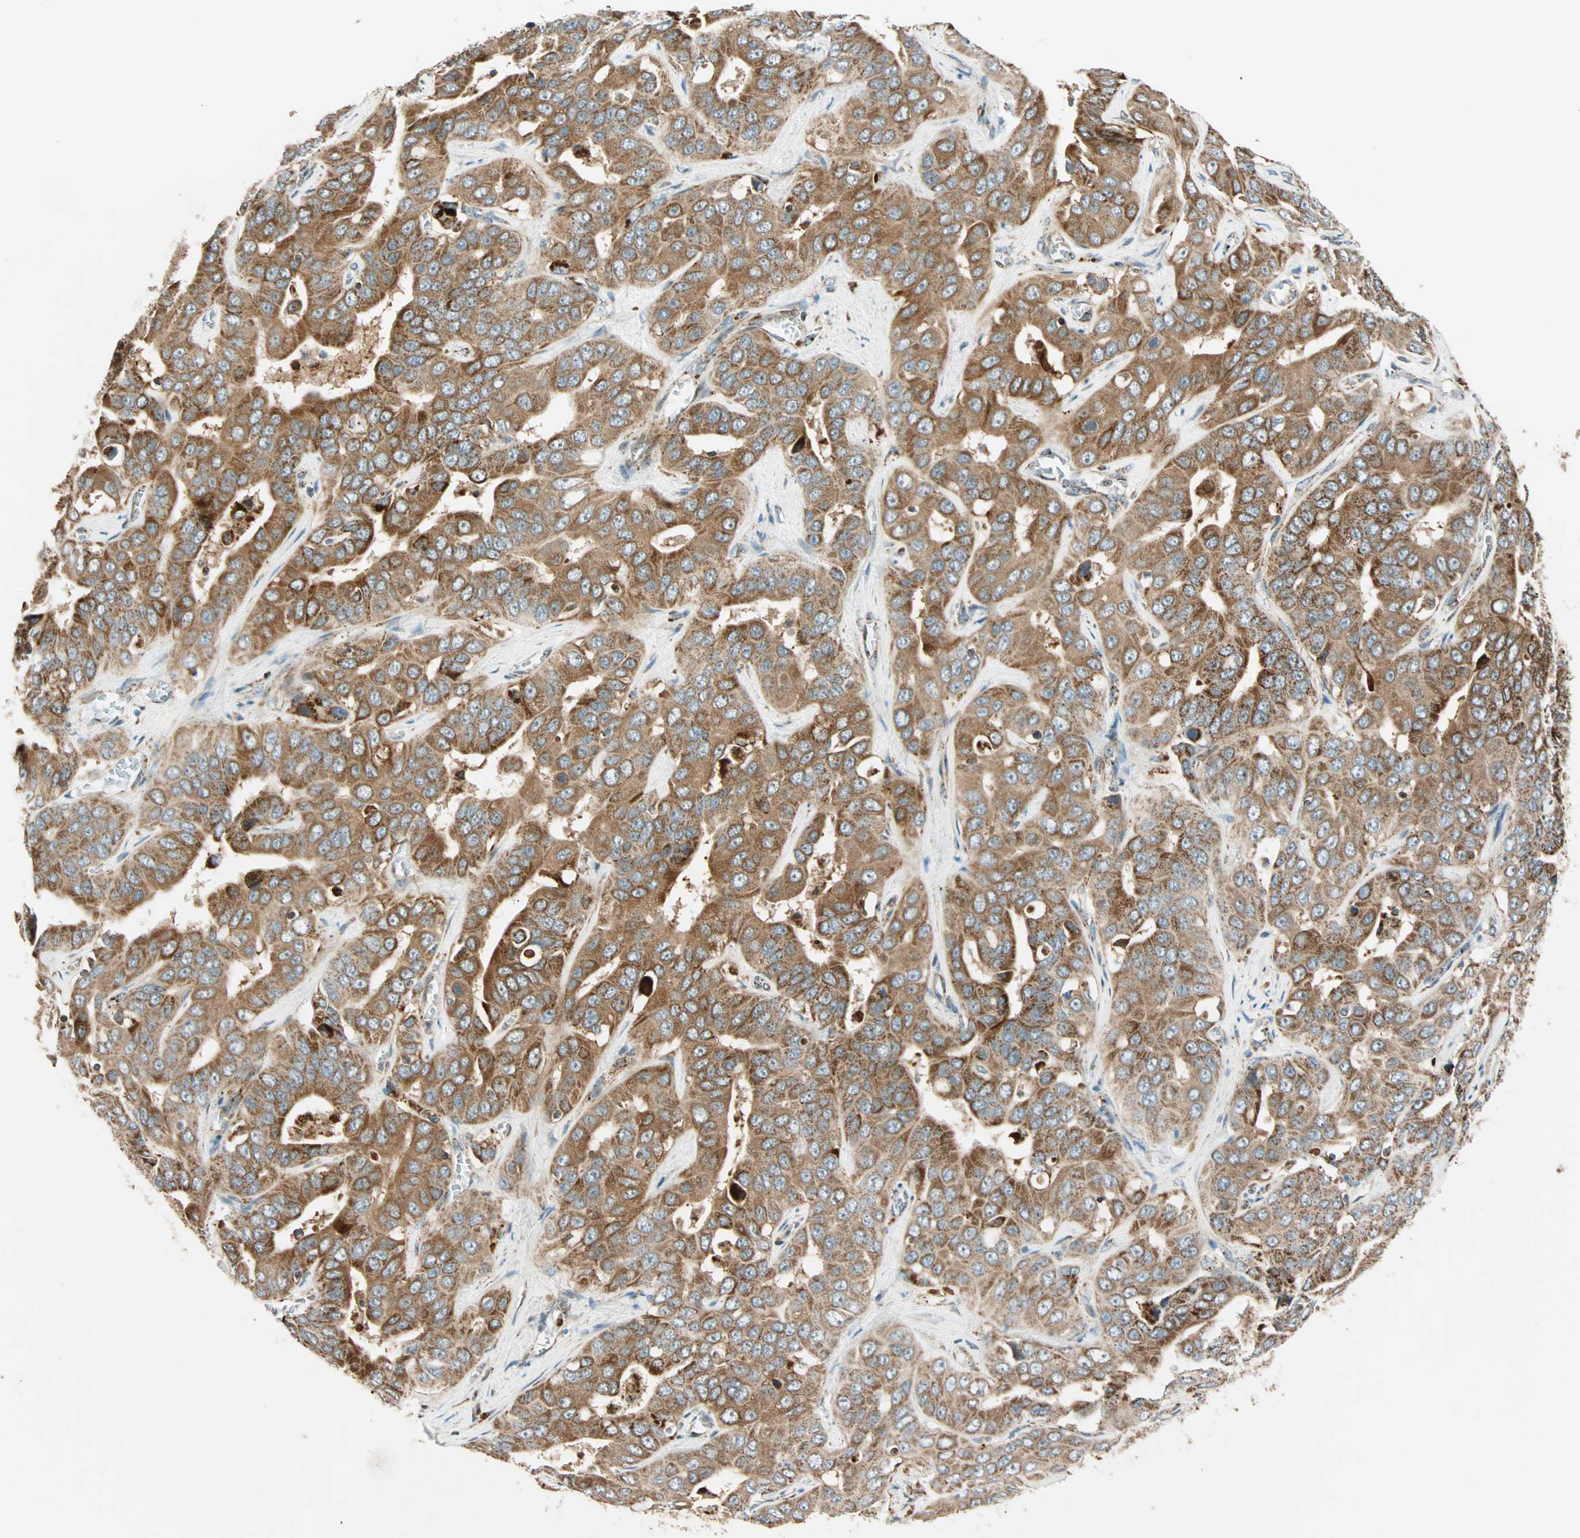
{"staining": {"intensity": "weak", "quantity": ">75%", "location": "cytoplasmic/membranous"}, "tissue": "liver cancer", "cell_type": "Tumor cells", "image_type": "cancer", "snomed": [{"axis": "morphology", "description": "Cholangiocarcinoma"}, {"axis": "topography", "description": "Liver"}], "caption": "The micrograph exhibits immunohistochemical staining of cholangiocarcinoma (liver). There is weak cytoplasmic/membranous positivity is present in about >75% of tumor cells. Immunohistochemistry stains the protein of interest in brown and the nuclei are stained blue.", "gene": "SPRY4", "patient": {"sex": "female", "age": 52}}